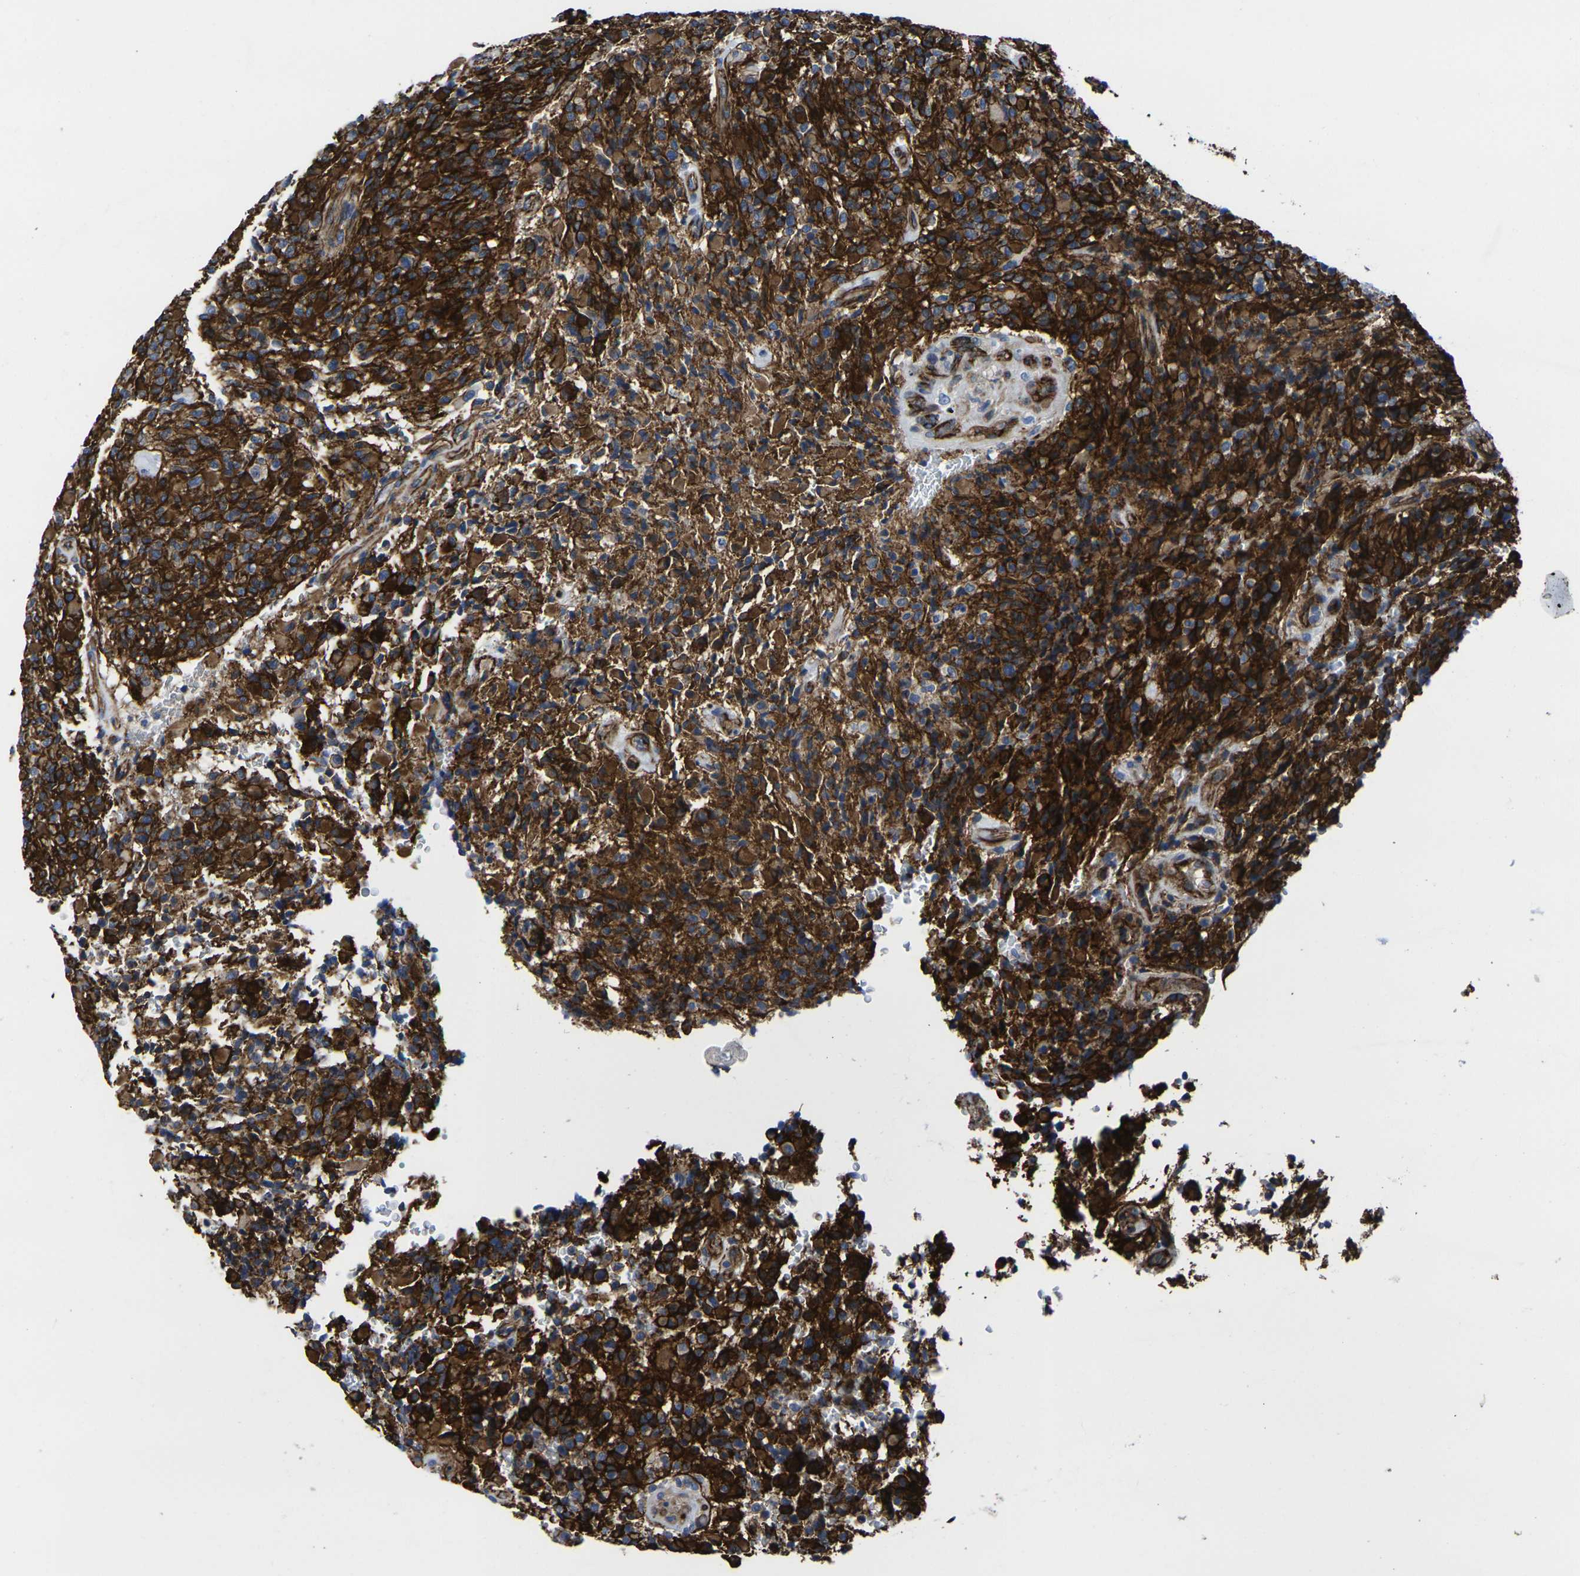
{"staining": {"intensity": "strong", "quantity": ">75%", "location": "cytoplasmic/membranous"}, "tissue": "glioma", "cell_type": "Tumor cells", "image_type": "cancer", "snomed": [{"axis": "morphology", "description": "Glioma, malignant, High grade"}, {"axis": "topography", "description": "Brain"}], "caption": "Protein staining exhibits strong cytoplasmic/membranous expression in approximately >75% of tumor cells in high-grade glioma (malignant).", "gene": "NUMB", "patient": {"sex": "male", "age": 71}}